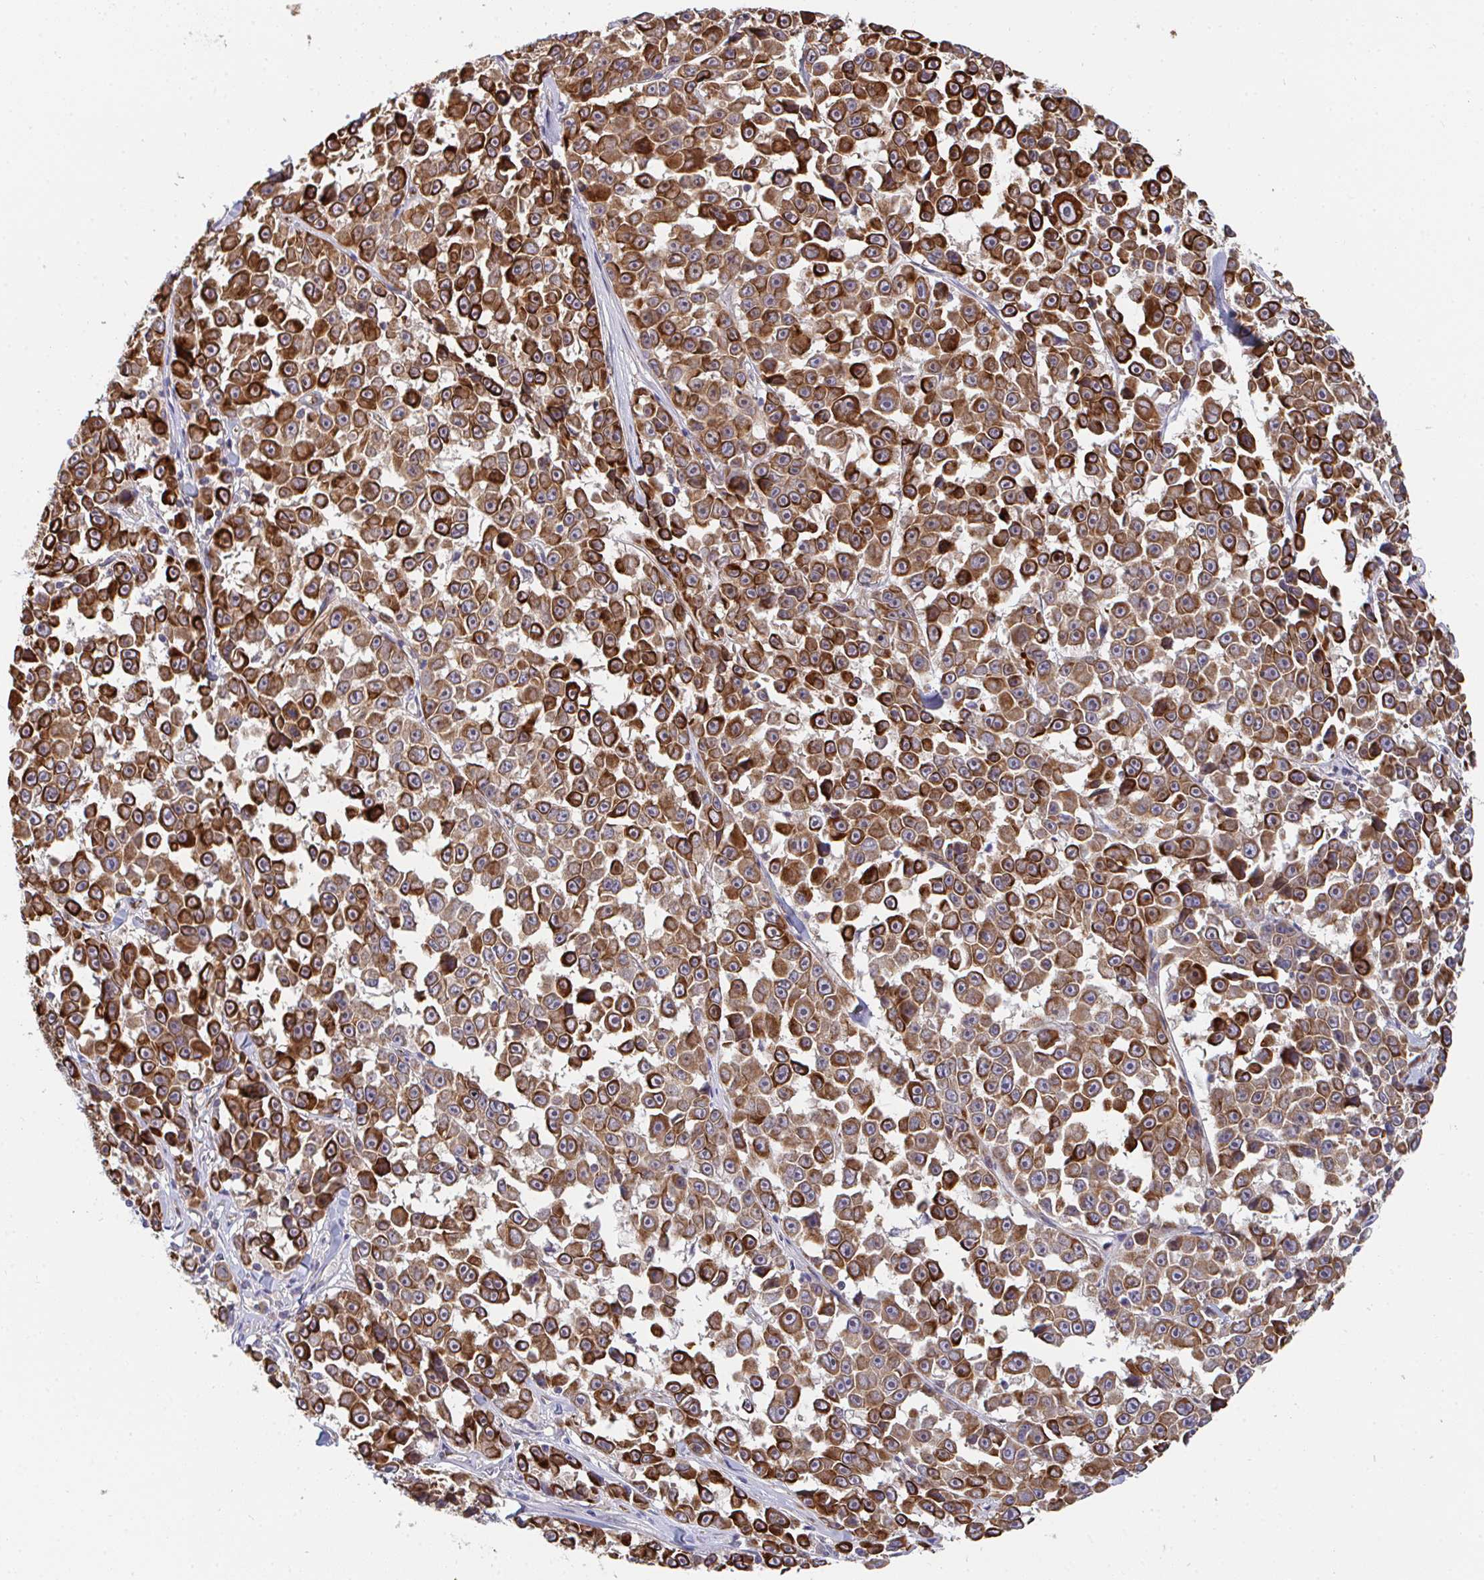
{"staining": {"intensity": "strong", "quantity": ">75%", "location": "cytoplasmic/membranous"}, "tissue": "melanoma", "cell_type": "Tumor cells", "image_type": "cancer", "snomed": [{"axis": "morphology", "description": "Malignant melanoma, NOS"}, {"axis": "topography", "description": "Skin"}], "caption": "Tumor cells display strong cytoplasmic/membranous positivity in approximately >75% of cells in malignant melanoma. The protein of interest is stained brown, and the nuclei are stained in blue (DAB IHC with brightfield microscopy, high magnification).", "gene": "EIF1AD", "patient": {"sex": "female", "age": 66}}